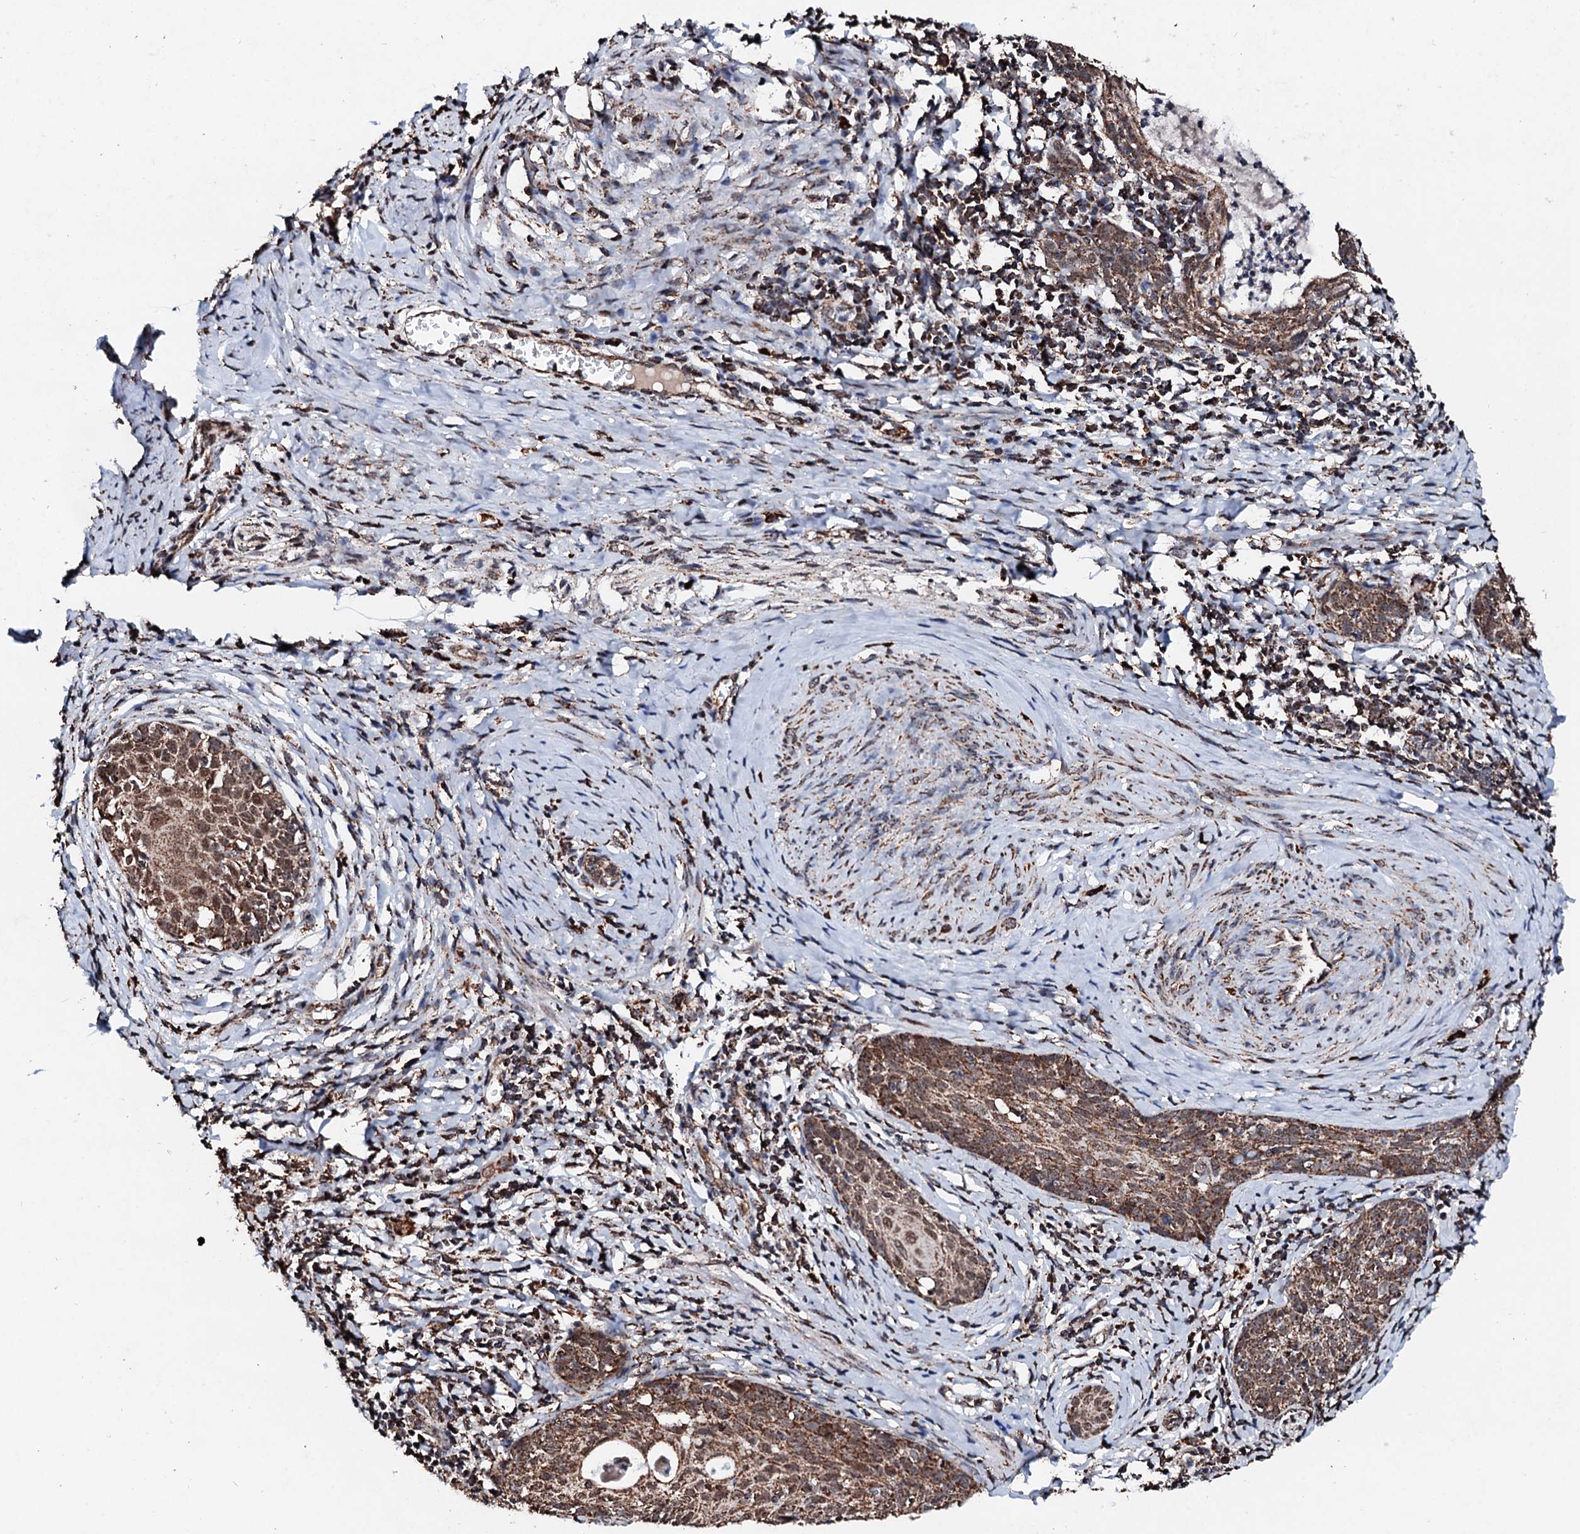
{"staining": {"intensity": "moderate", "quantity": ">75%", "location": "cytoplasmic/membranous"}, "tissue": "cervical cancer", "cell_type": "Tumor cells", "image_type": "cancer", "snomed": [{"axis": "morphology", "description": "Squamous cell carcinoma, NOS"}, {"axis": "topography", "description": "Cervix"}], "caption": "Tumor cells reveal medium levels of moderate cytoplasmic/membranous staining in about >75% of cells in human squamous cell carcinoma (cervical).", "gene": "SECISBP2L", "patient": {"sex": "female", "age": 52}}